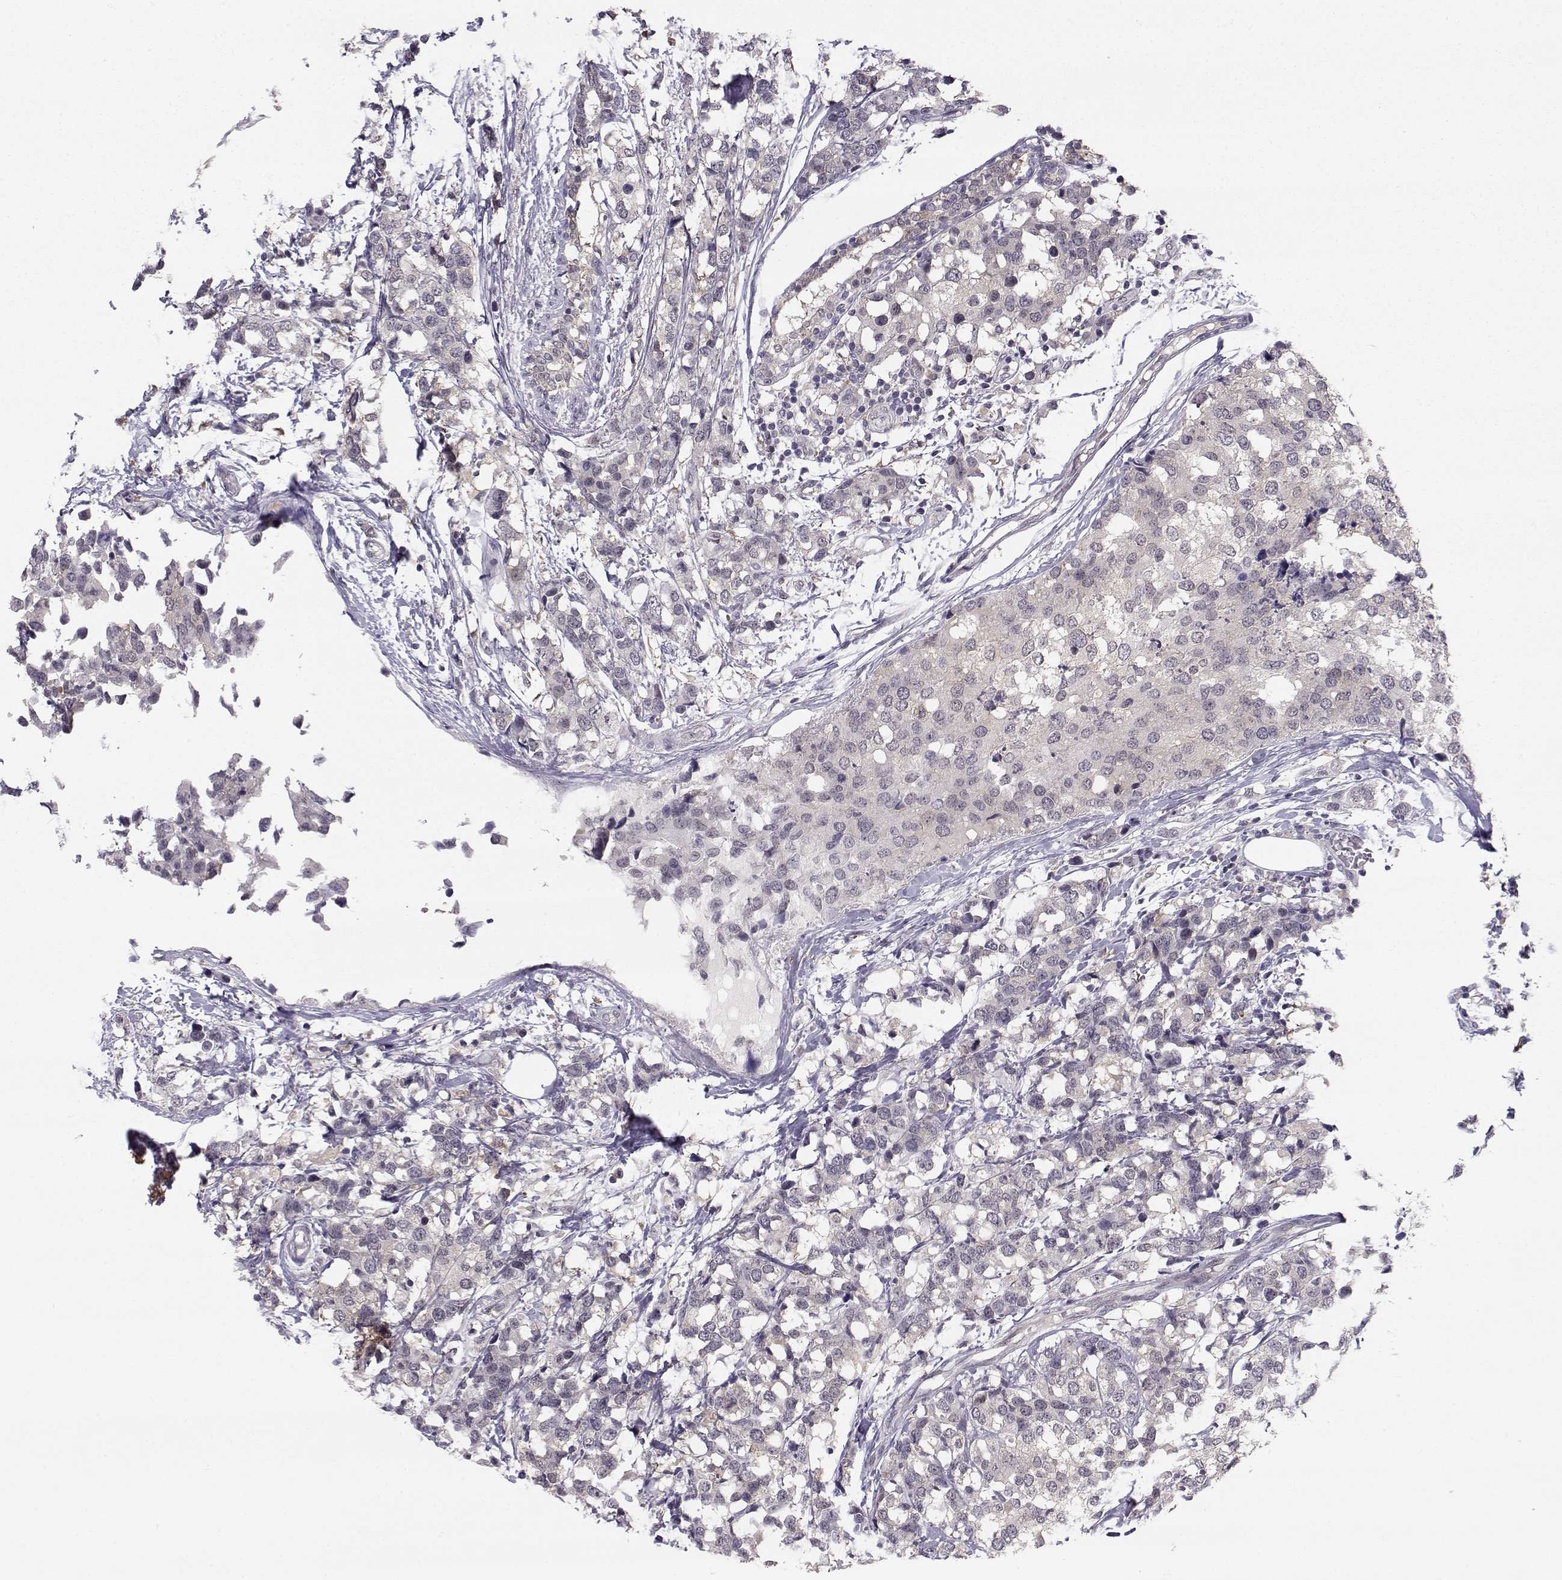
{"staining": {"intensity": "negative", "quantity": "none", "location": "none"}, "tissue": "breast cancer", "cell_type": "Tumor cells", "image_type": "cancer", "snomed": [{"axis": "morphology", "description": "Lobular carcinoma"}, {"axis": "topography", "description": "Breast"}], "caption": "An IHC histopathology image of breast cancer (lobular carcinoma) is shown. There is no staining in tumor cells of breast cancer (lobular carcinoma).", "gene": "KIF13B", "patient": {"sex": "female", "age": 59}}